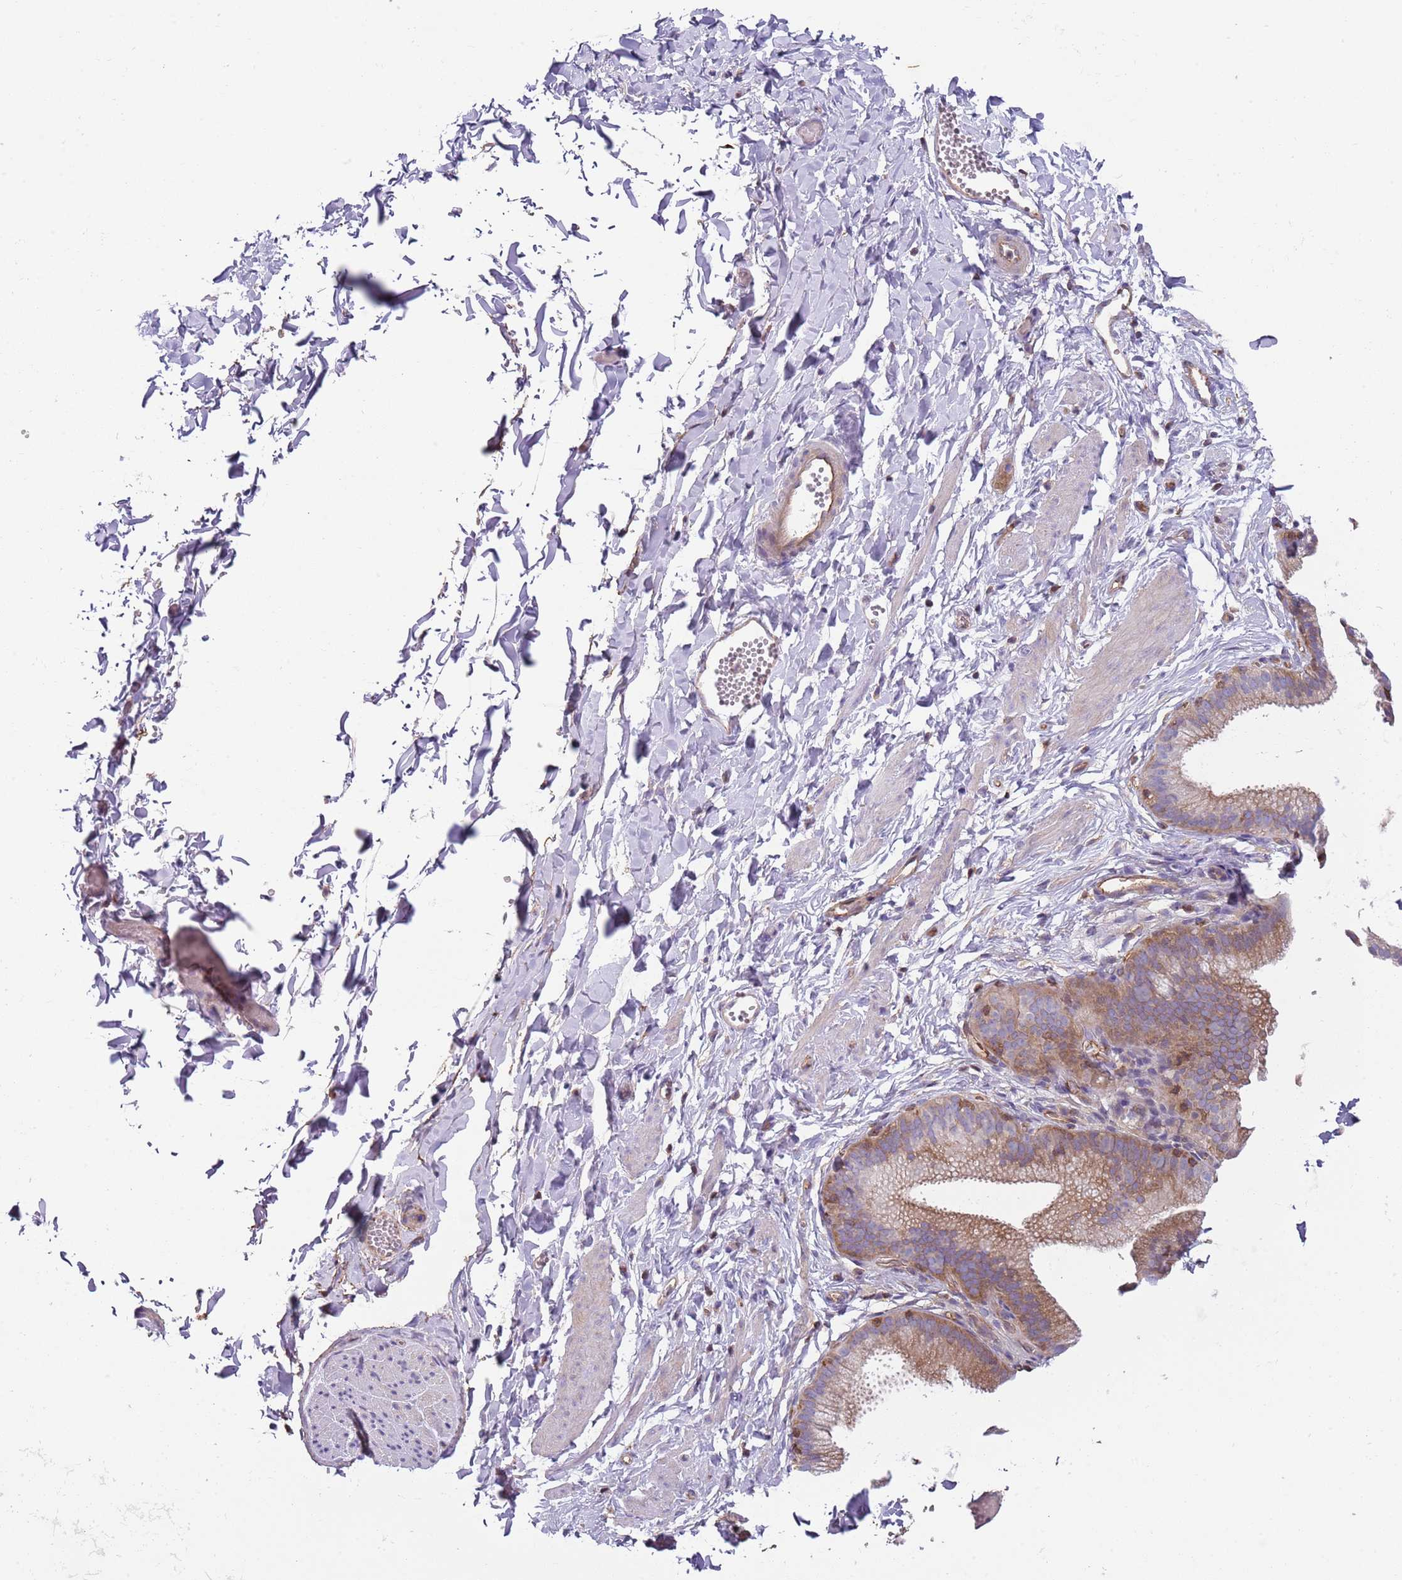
{"staining": {"intensity": "negative", "quantity": "none", "location": "none"}, "tissue": "adipose tissue", "cell_type": "Adipocytes", "image_type": "normal", "snomed": [{"axis": "morphology", "description": "Normal tissue, NOS"}, {"axis": "topography", "description": "Gallbladder"}, {"axis": "topography", "description": "Peripheral nerve tissue"}], "caption": "Immunohistochemistry histopathology image of benign human adipose tissue stained for a protein (brown), which displays no expression in adipocytes. The staining was performed using DAB (3,3'-diaminobenzidine) to visualize the protein expression in brown, while the nuclei were stained in blue with hematoxylin (Magnification: 20x).", "gene": "GNAI1", "patient": {"sex": "male", "age": 38}}